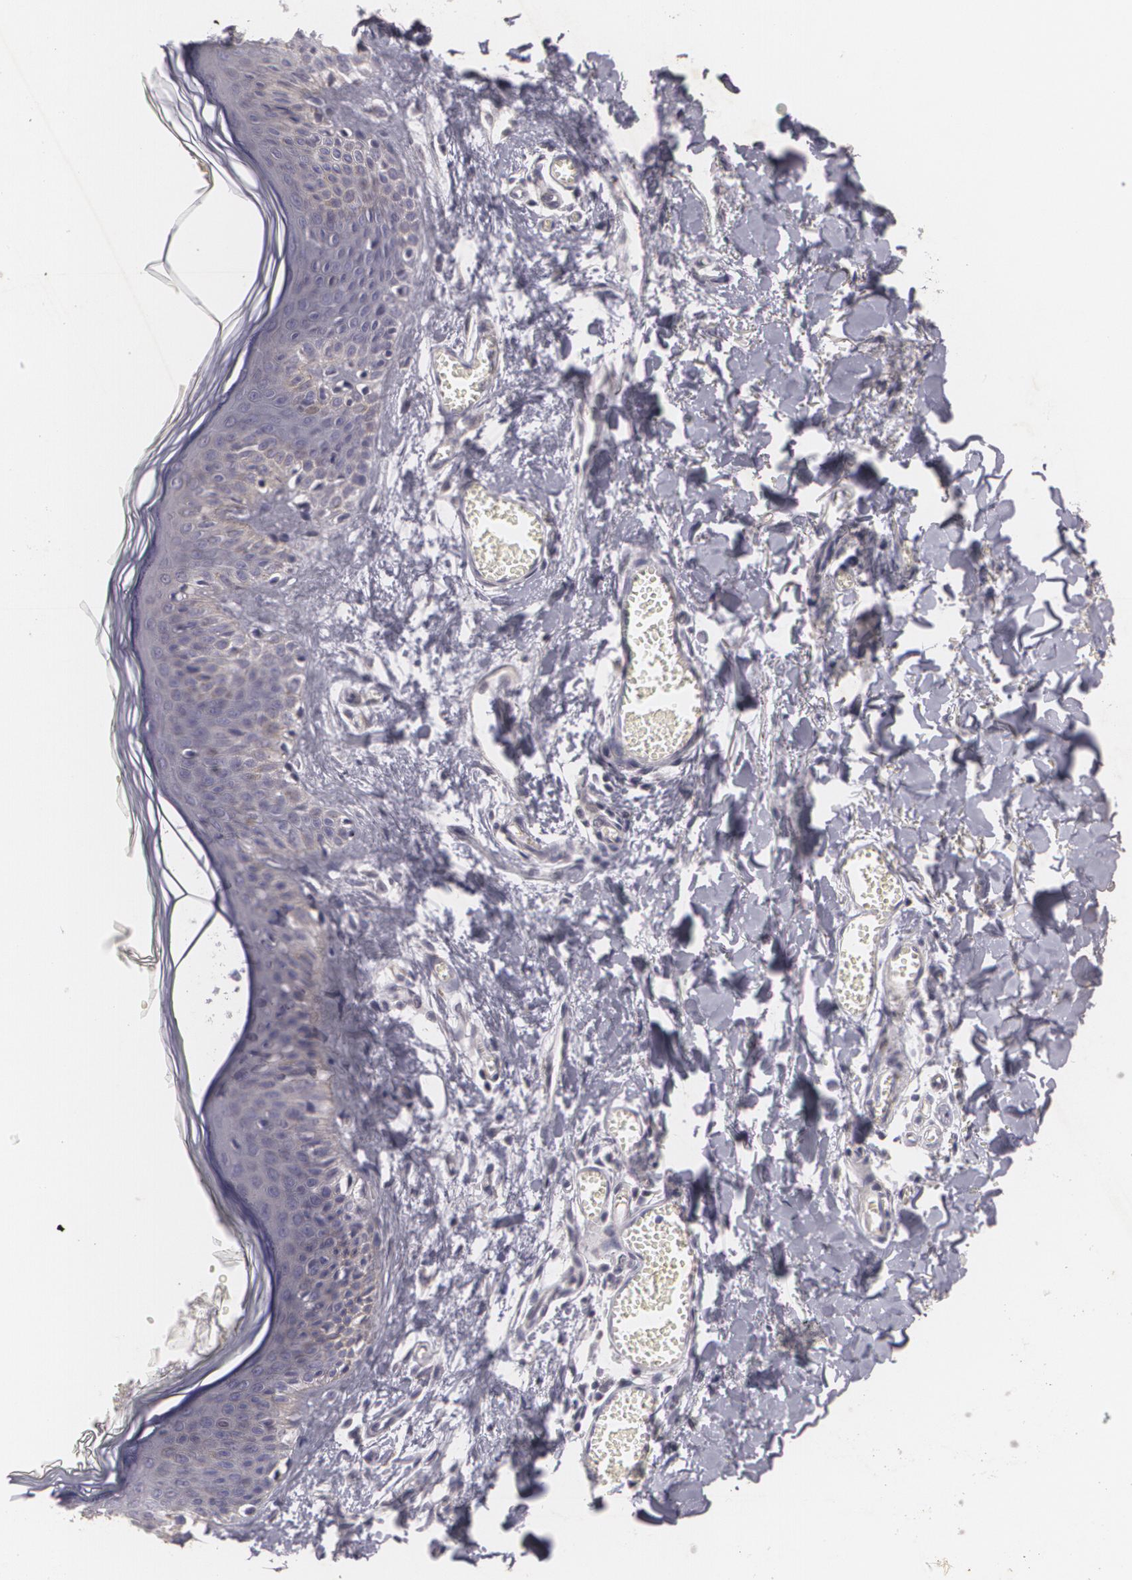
{"staining": {"intensity": "negative", "quantity": "none", "location": "none"}, "tissue": "skin", "cell_type": "Fibroblasts", "image_type": "normal", "snomed": [{"axis": "morphology", "description": "Normal tissue, NOS"}, {"axis": "morphology", "description": "Sarcoma, NOS"}, {"axis": "topography", "description": "Skin"}, {"axis": "topography", "description": "Soft tissue"}], "caption": "There is no significant expression in fibroblasts of skin. (Immunohistochemistry (ihc), brightfield microscopy, high magnification).", "gene": "KCNA4", "patient": {"sex": "female", "age": 51}}